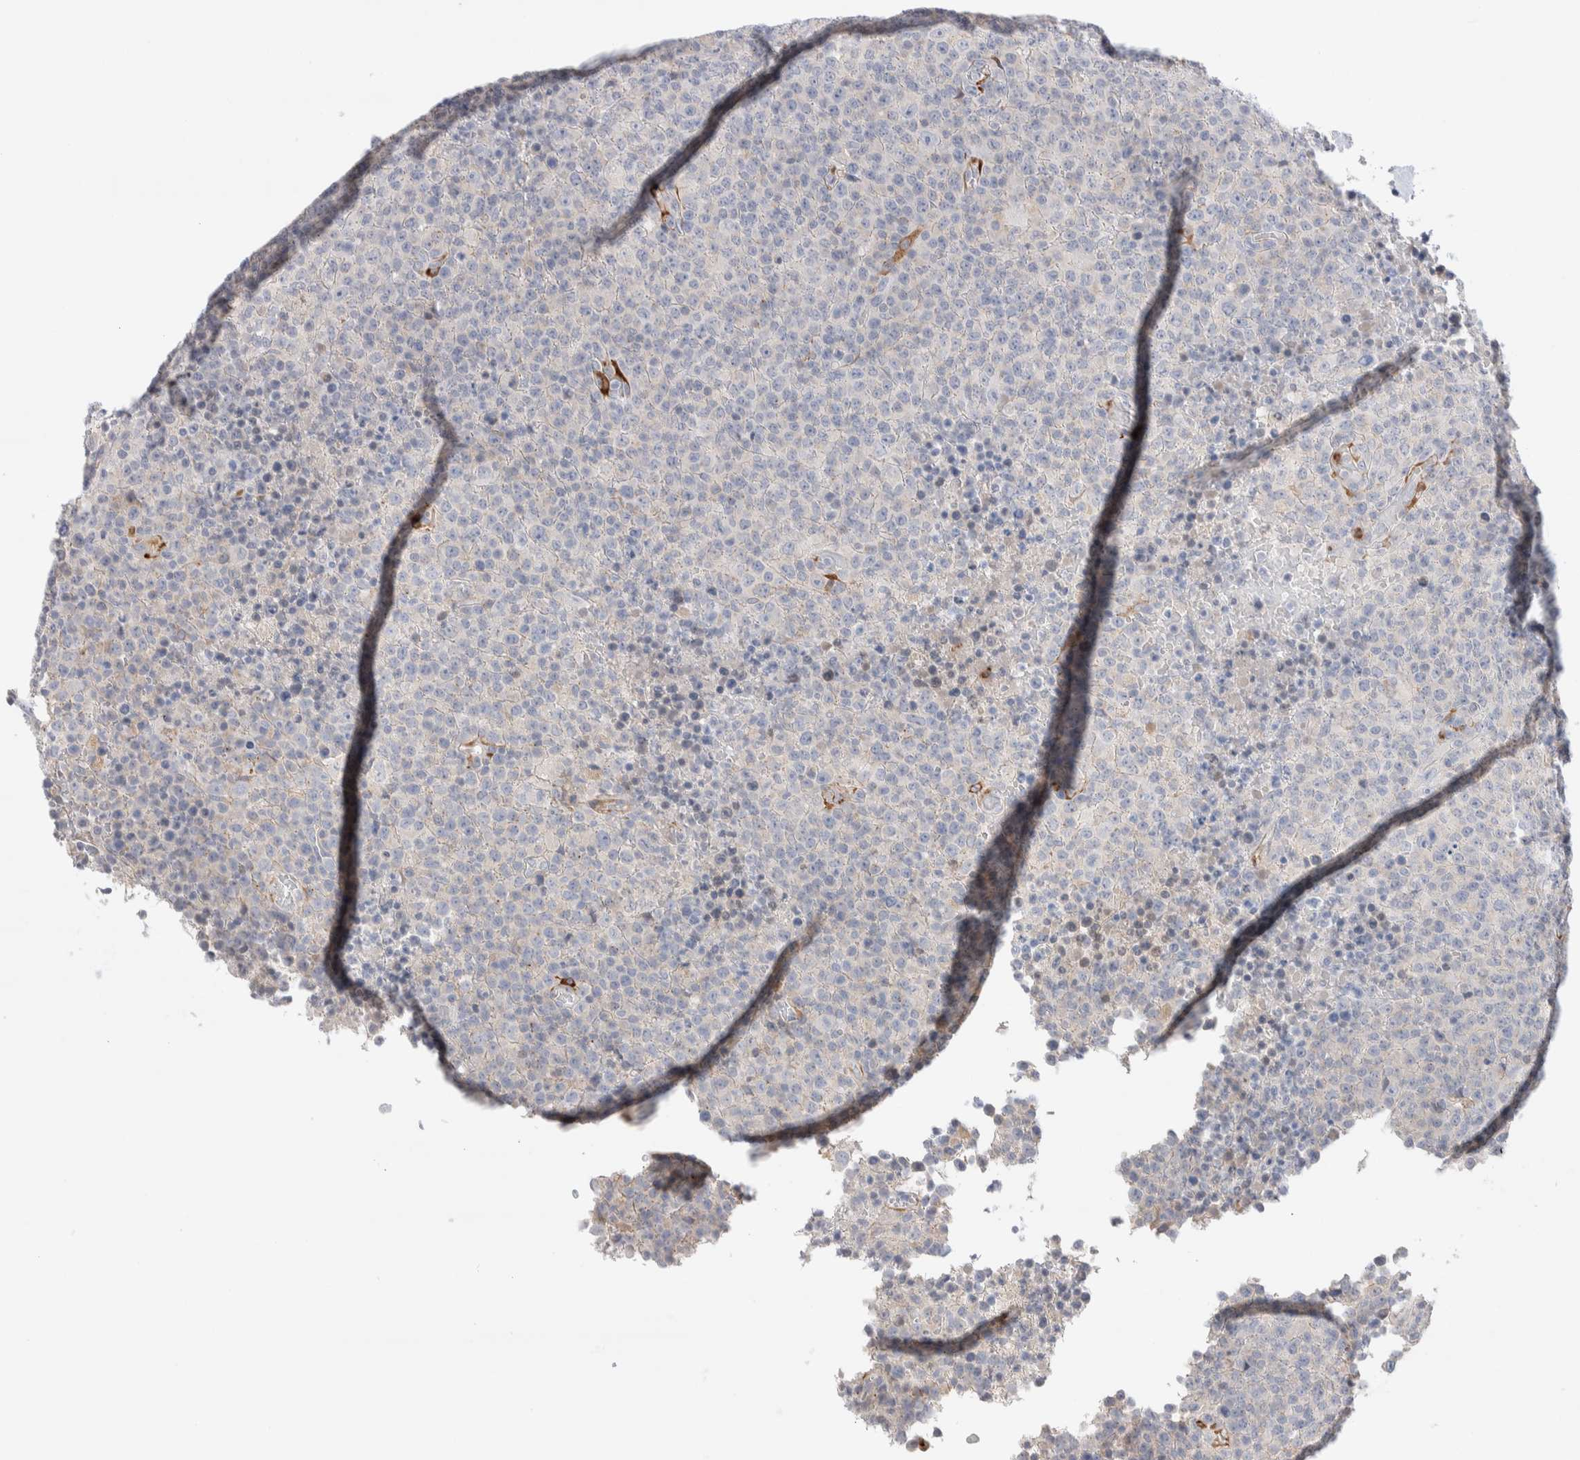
{"staining": {"intensity": "negative", "quantity": "none", "location": "none"}, "tissue": "lymphoma", "cell_type": "Tumor cells", "image_type": "cancer", "snomed": [{"axis": "morphology", "description": "Malignant lymphoma, non-Hodgkin's type, High grade"}, {"axis": "topography", "description": "Lymph node"}], "caption": "Immunohistochemistry (IHC) of human lymphoma exhibits no positivity in tumor cells.", "gene": "SEPTIN4", "patient": {"sex": "male", "age": 13}}